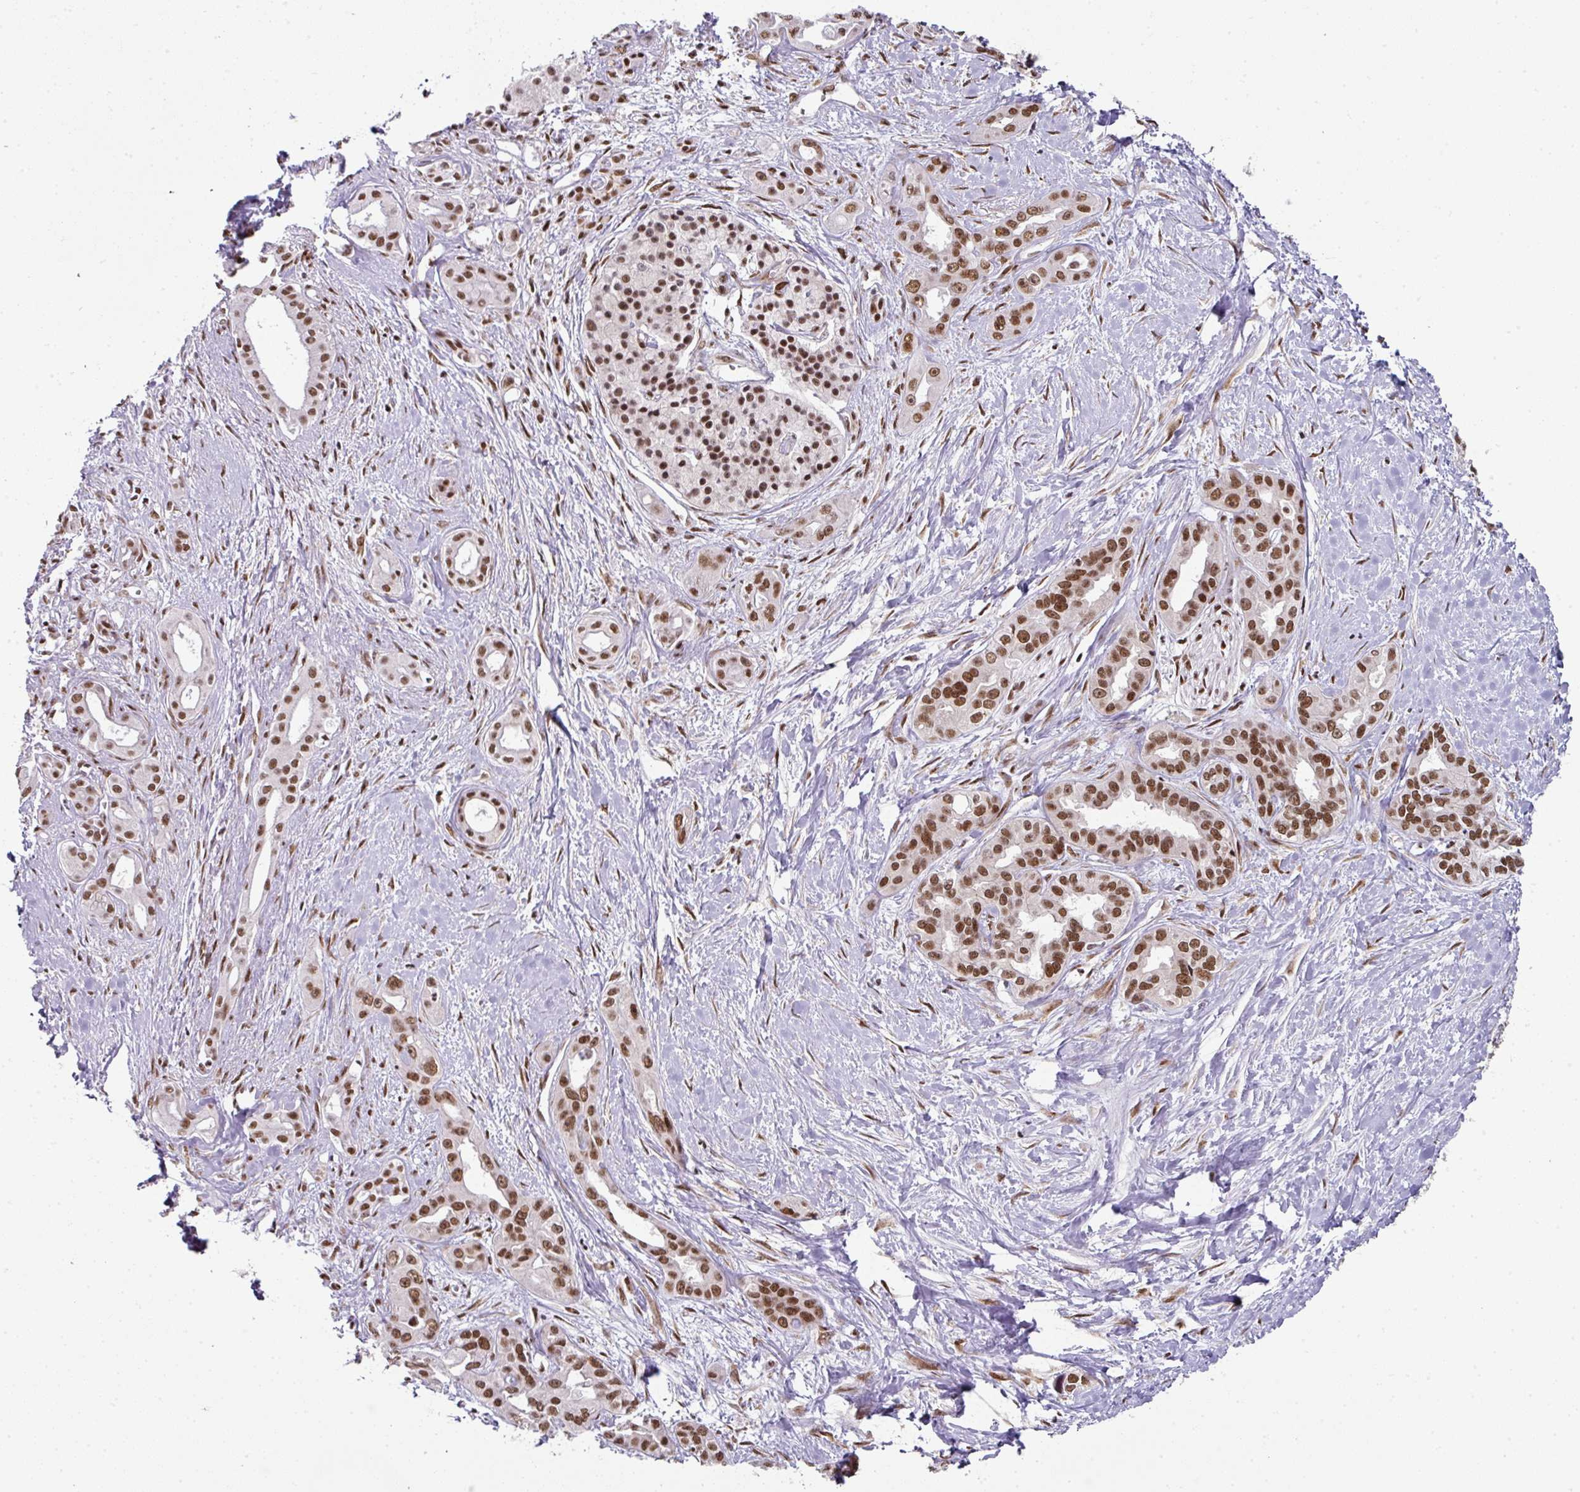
{"staining": {"intensity": "moderate", "quantity": ">75%", "location": "nuclear"}, "tissue": "pancreatic cancer", "cell_type": "Tumor cells", "image_type": "cancer", "snomed": [{"axis": "morphology", "description": "Adenocarcinoma, NOS"}, {"axis": "topography", "description": "Pancreas"}], "caption": "An IHC photomicrograph of tumor tissue is shown. Protein staining in brown highlights moderate nuclear positivity in pancreatic adenocarcinoma within tumor cells.", "gene": "NFYA", "patient": {"sex": "female", "age": 50}}